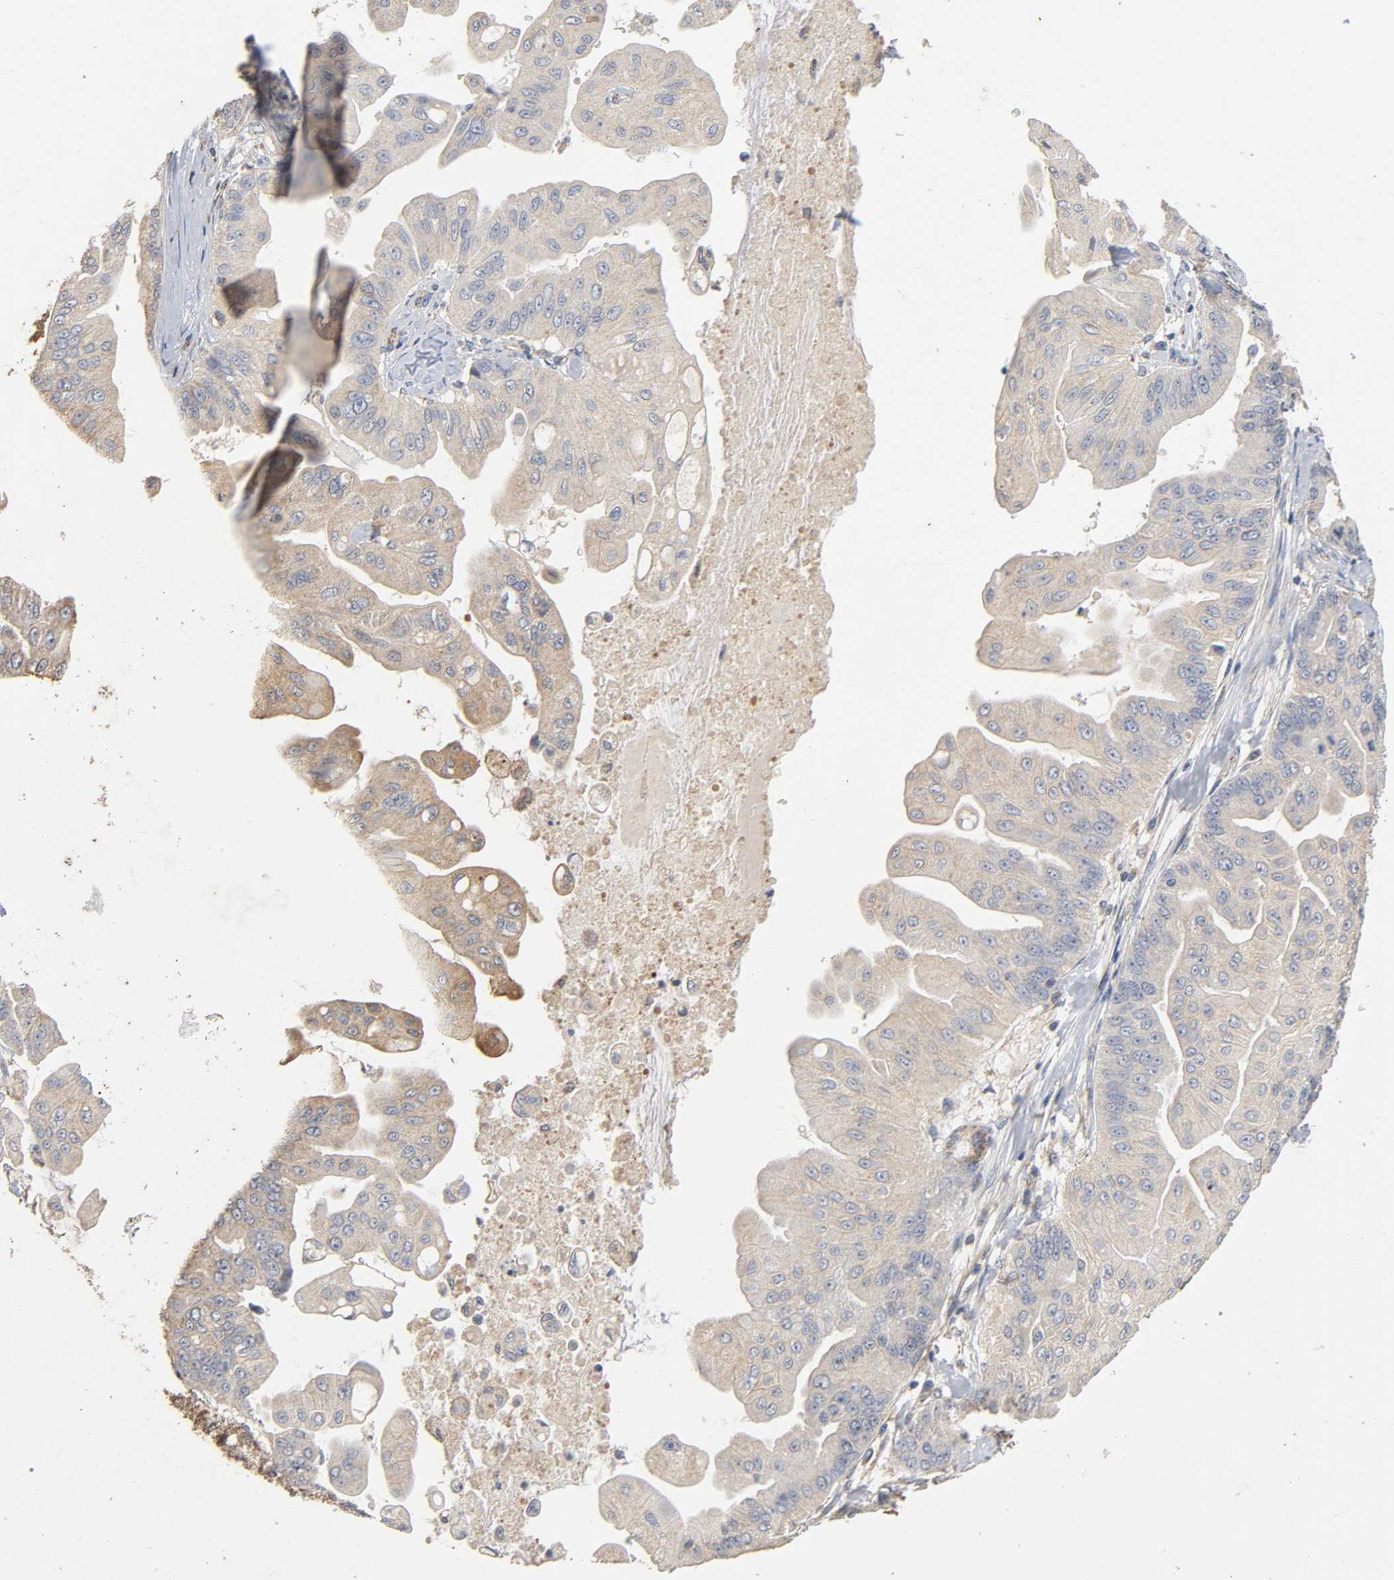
{"staining": {"intensity": "weak", "quantity": "25%-75%", "location": "cytoplasmic/membranous"}, "tissue": "pancreatic cancer", "cell_type": "Tumor cells", "image_type": "cancer", "snomed": [{"axis": "morphology", "description": "Adenocarcinoma, NOS"}, {"axis": "topography", "description": "Pancreas"}], "caption": "This image reveals IHC staining of pancreatic cancer (adenocarcinoma), with low weak cytoplasmic/membranous staining in about 25%-75% of tumor cells.", "gene": "NDUFS3", "patient": {"sex": "female", "age": 75}}